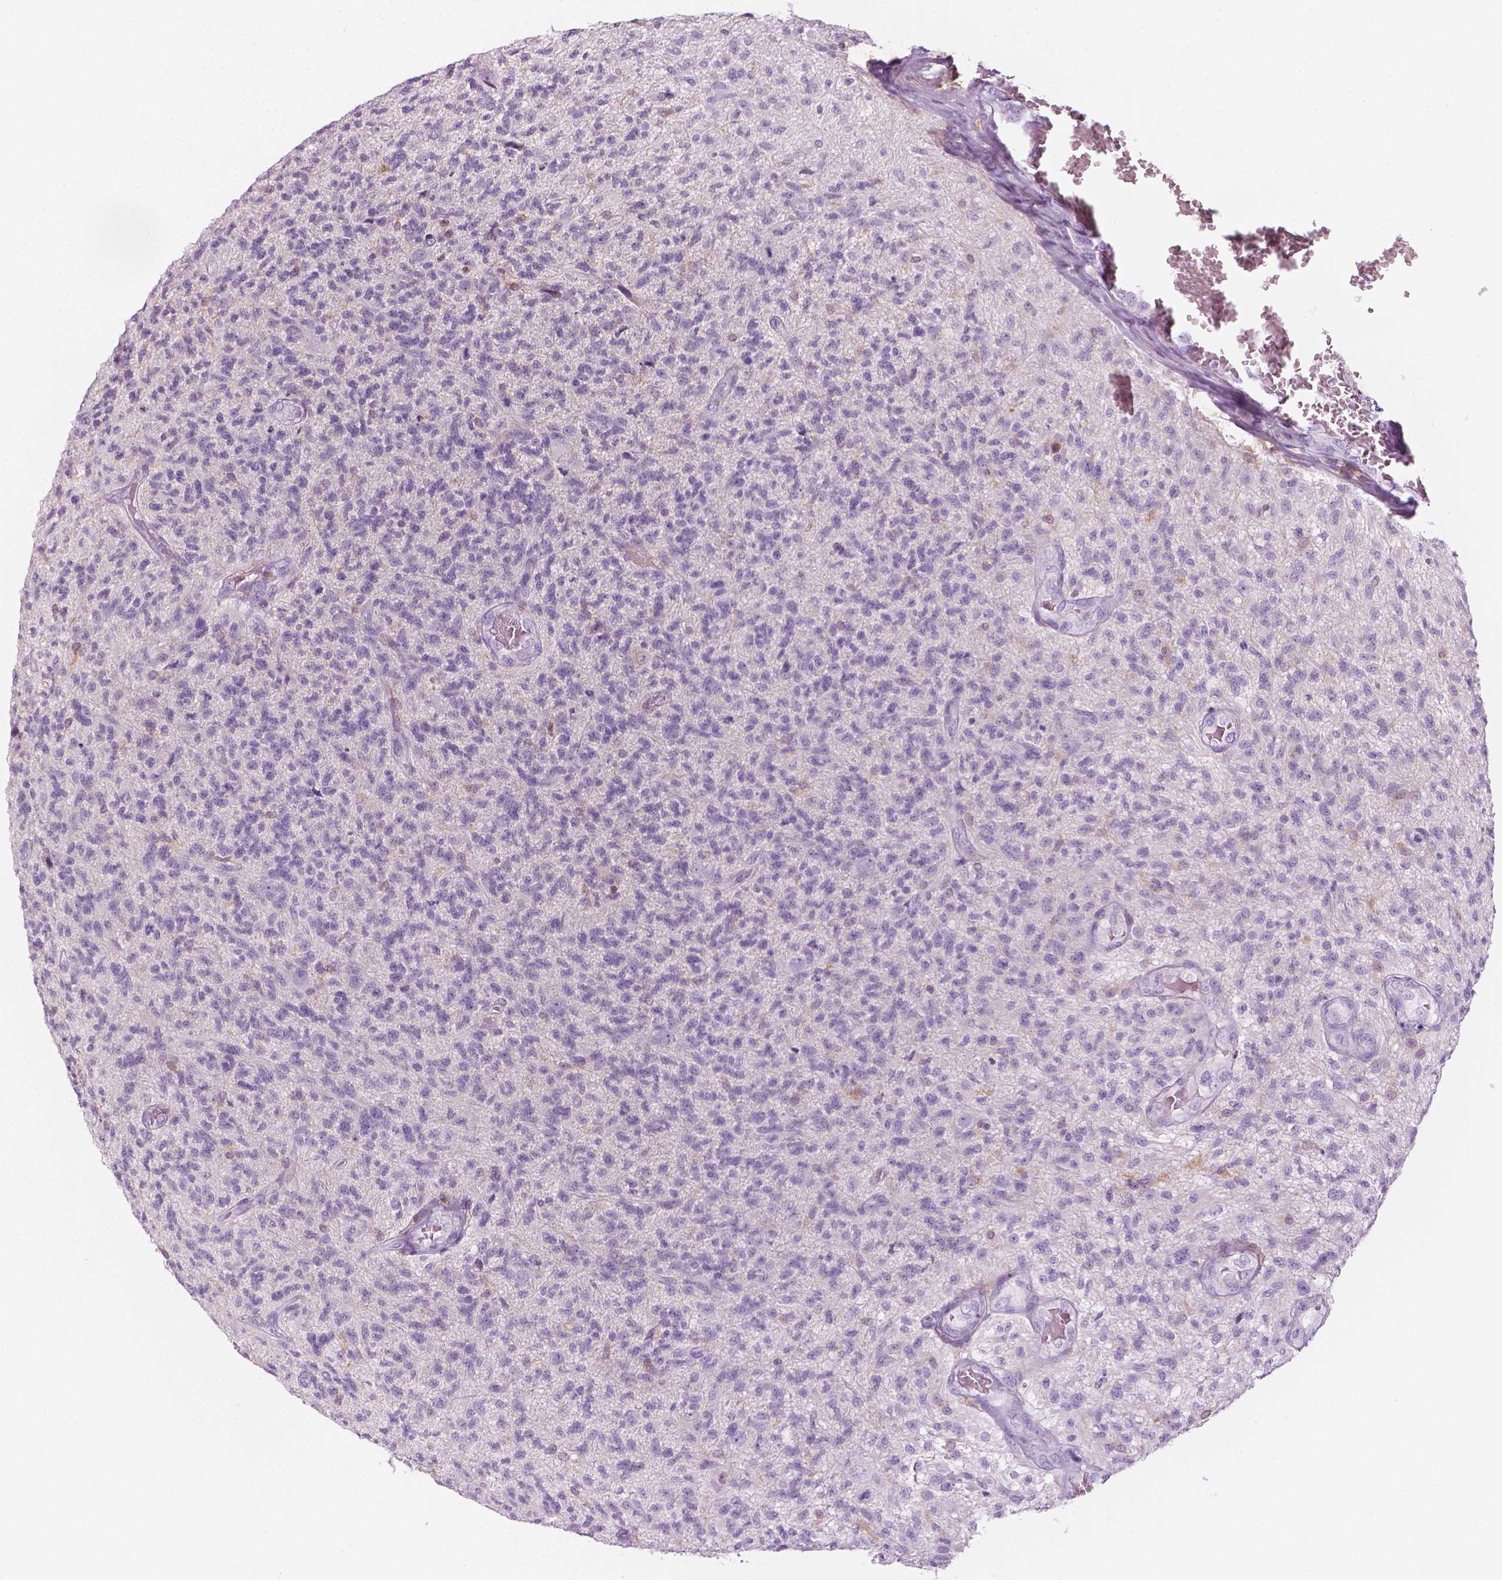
{"staining": {"intensity": "negative", "quantity": "none", "location": "none"}, "tissue": "glioma", "cell_type": "Tumor cells", "image_type": "cancer", "snomed": [{"axis": "morphology", "description": "Glioma, malignant, High grade"}, {"axis": "topography", "description": "Brain"}], "caption": "An IHC image of malignant high-grade glioma is shown. There is no staining in tumor cells of malignant high-grade glioma. (DAB (3,3'-diaminobenzidine) IHC, high magnification).", "gene": "SHMT1", "patient": {"sex": "male", "age": 56}}